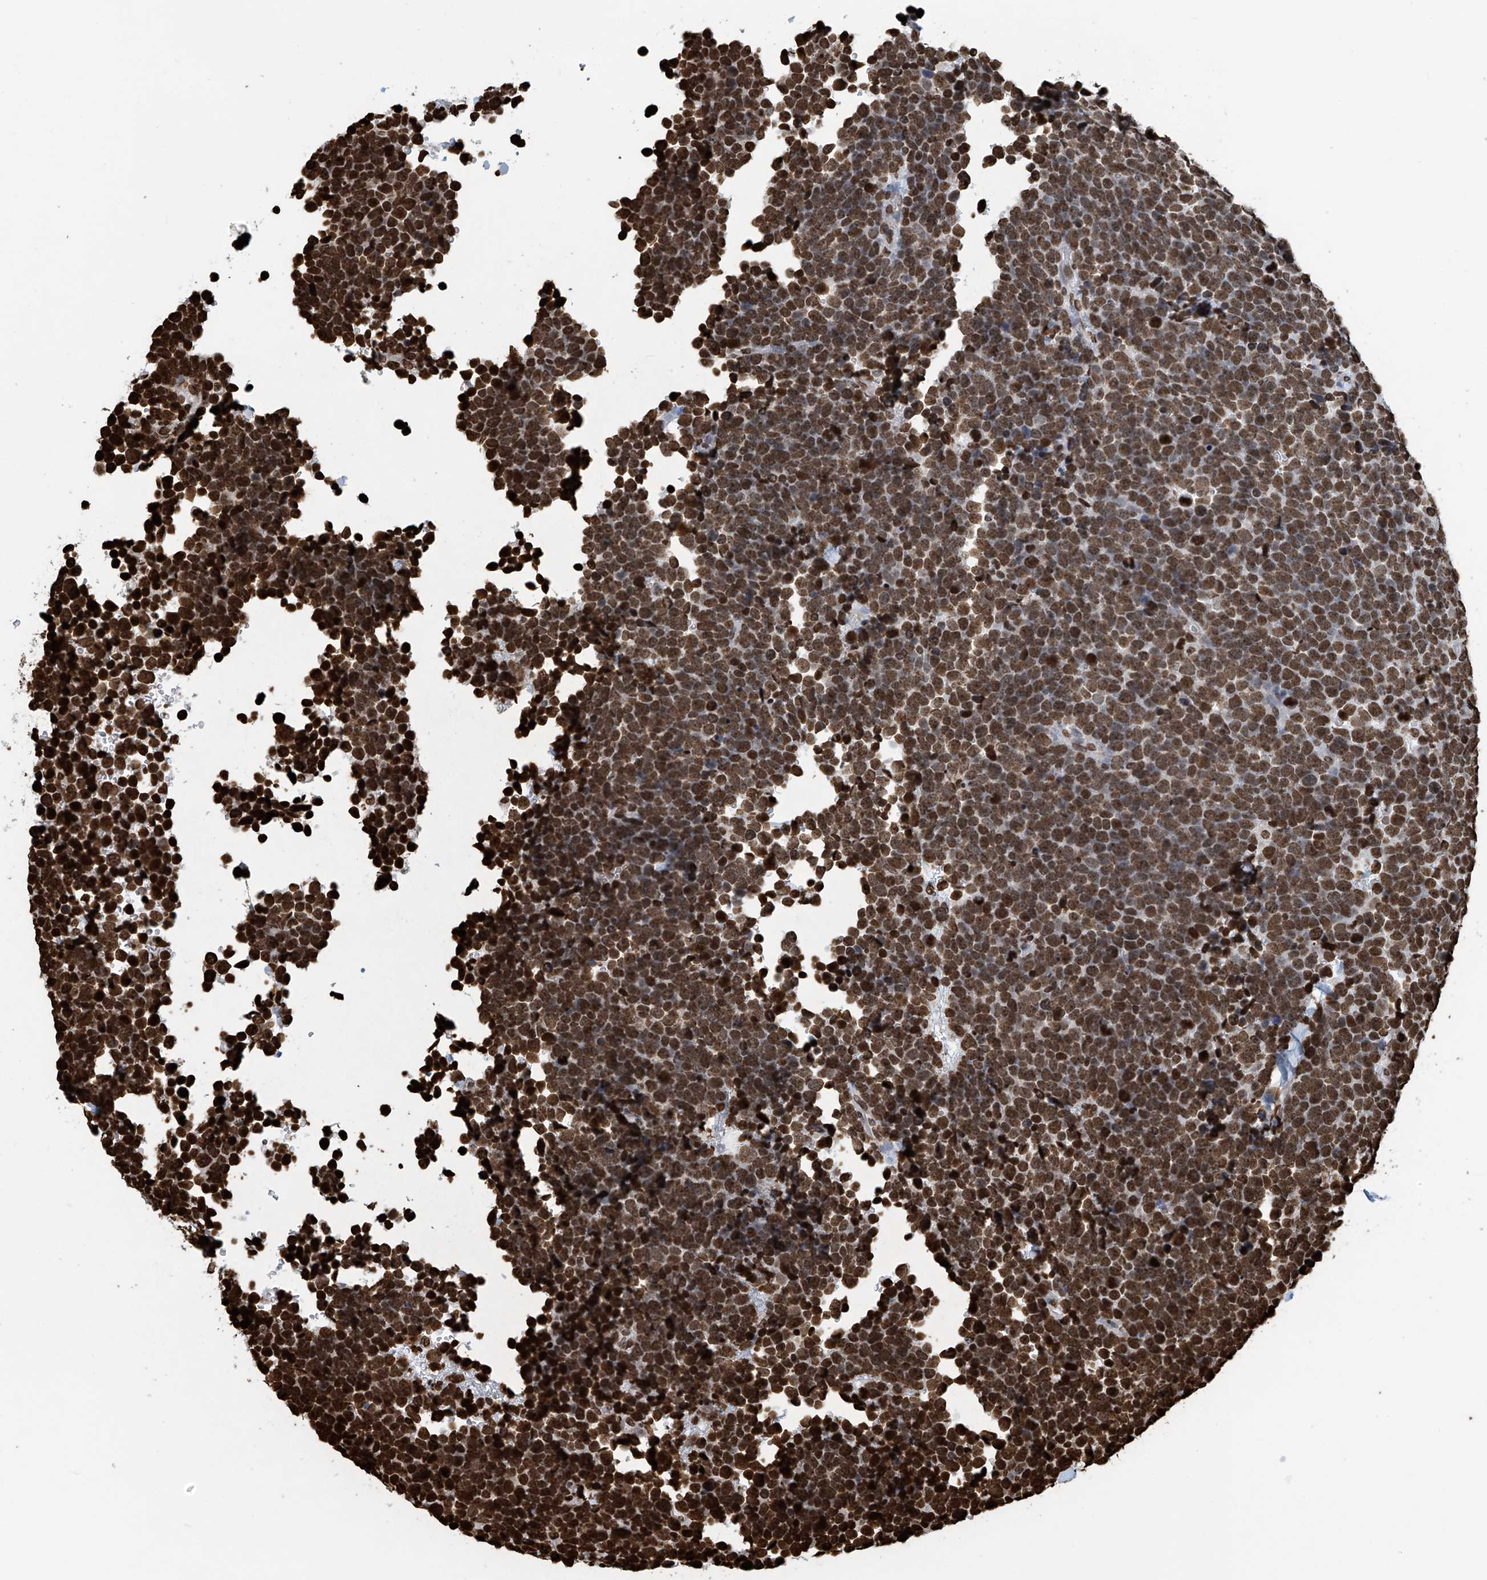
{"staining": {"intensity": "strong", "quantity": ">75%", "location": "nuclear"}, "tissue": "urothelial cancer", "cell_type": "Tumor cells", "image_type": "cancer", "snomed": [{"axis": "morphology", "description": "Urothelial carcinoma, High grade"}, {"axis": "topography", "description": "Urinary bladder"}], "caption": "Urothelial carcinoma (high-grade) stained with DAB (3,3'-diaminobenzidine) IHC shows high levels of strong nuclear positivity in approximately >75% of tumor cells. The staining was performed using DAB to visualize the protein expression in brown, while the nuclei were stained in blue with hematoxylin (Magnification: 20x).", "gene": "DPPA2", "patient": {"sex": "female", "age": 82}}